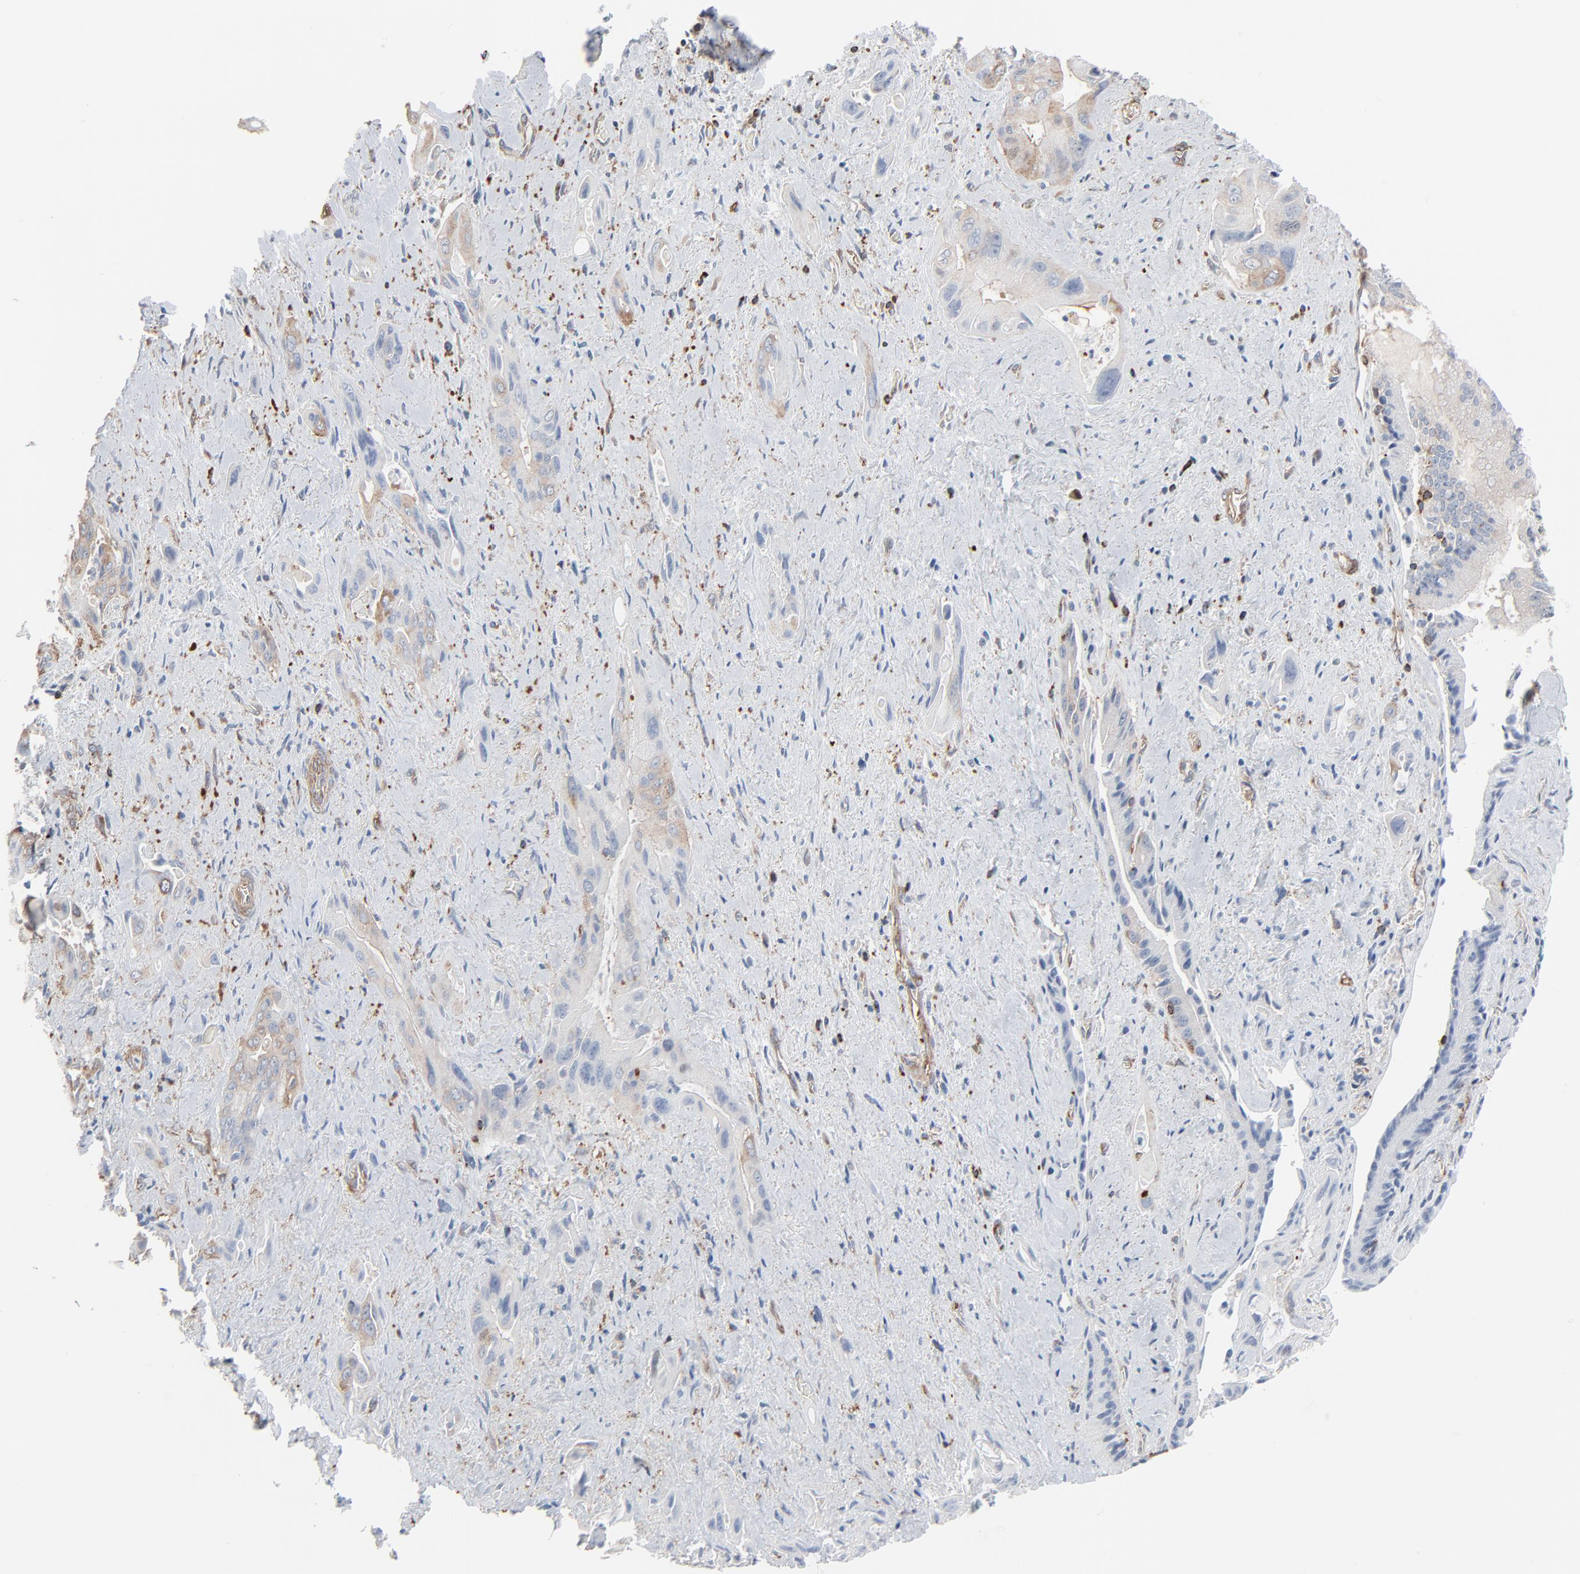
{"staining": {"intensity": "moderate", "quantity": ">75%", "location": "cytoplasmic/membranous"}, "tissue": "pancreatic cancer", "cell_type": "Tumor cells", "image_type": "cancer", "snomed": [{"axis": "morphology", "description": "Adenocarcinoma, NOS"}, {"axis": "topography", "description": "Pancreas"}], "caption": "Moderate cytoplasmic/membranous protein staining is identified in approximately >75% of tumor cells in adenocarcinoma (pancreatic).", "gene": "OPTN", "patient": {"sex": "male", "age": 77}}